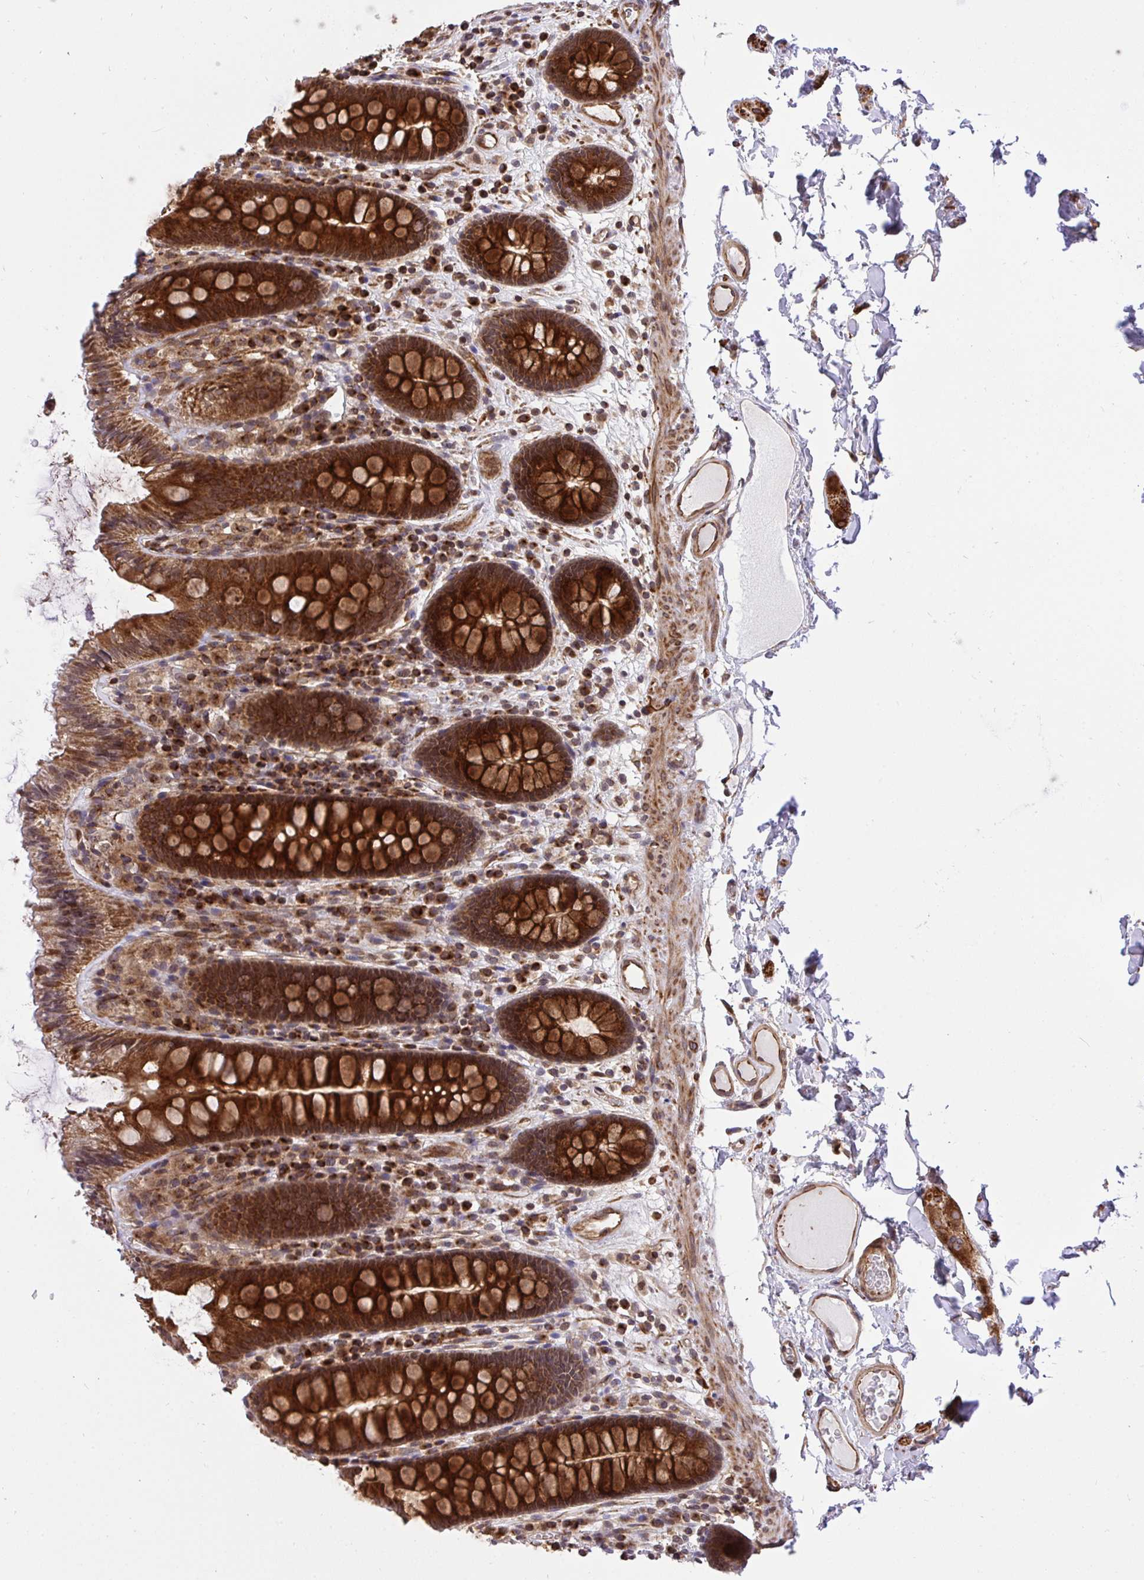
{"staining": {"intensity": "moderate", "quantity": ">75%", "location": "cytoplasmic/membranous"}, "tissue": "colon", "cell_type": "Endothelial cells", "image_type": "normal", "snomed": [{"axis": "morphology", "description": "Normal tissue, NOS"}, {"axis": "topography", "description": "Colon"}], "caption": "Immunohistochemistry micrograph of normal human colon stained for a protein (brown), which demonstrates medium levels of moderate cytoplasmic/membranous expression in approximately >75% of endothelial cells.", "gene": "ERI1", "patient": {"sex": "male", "age": 84}}